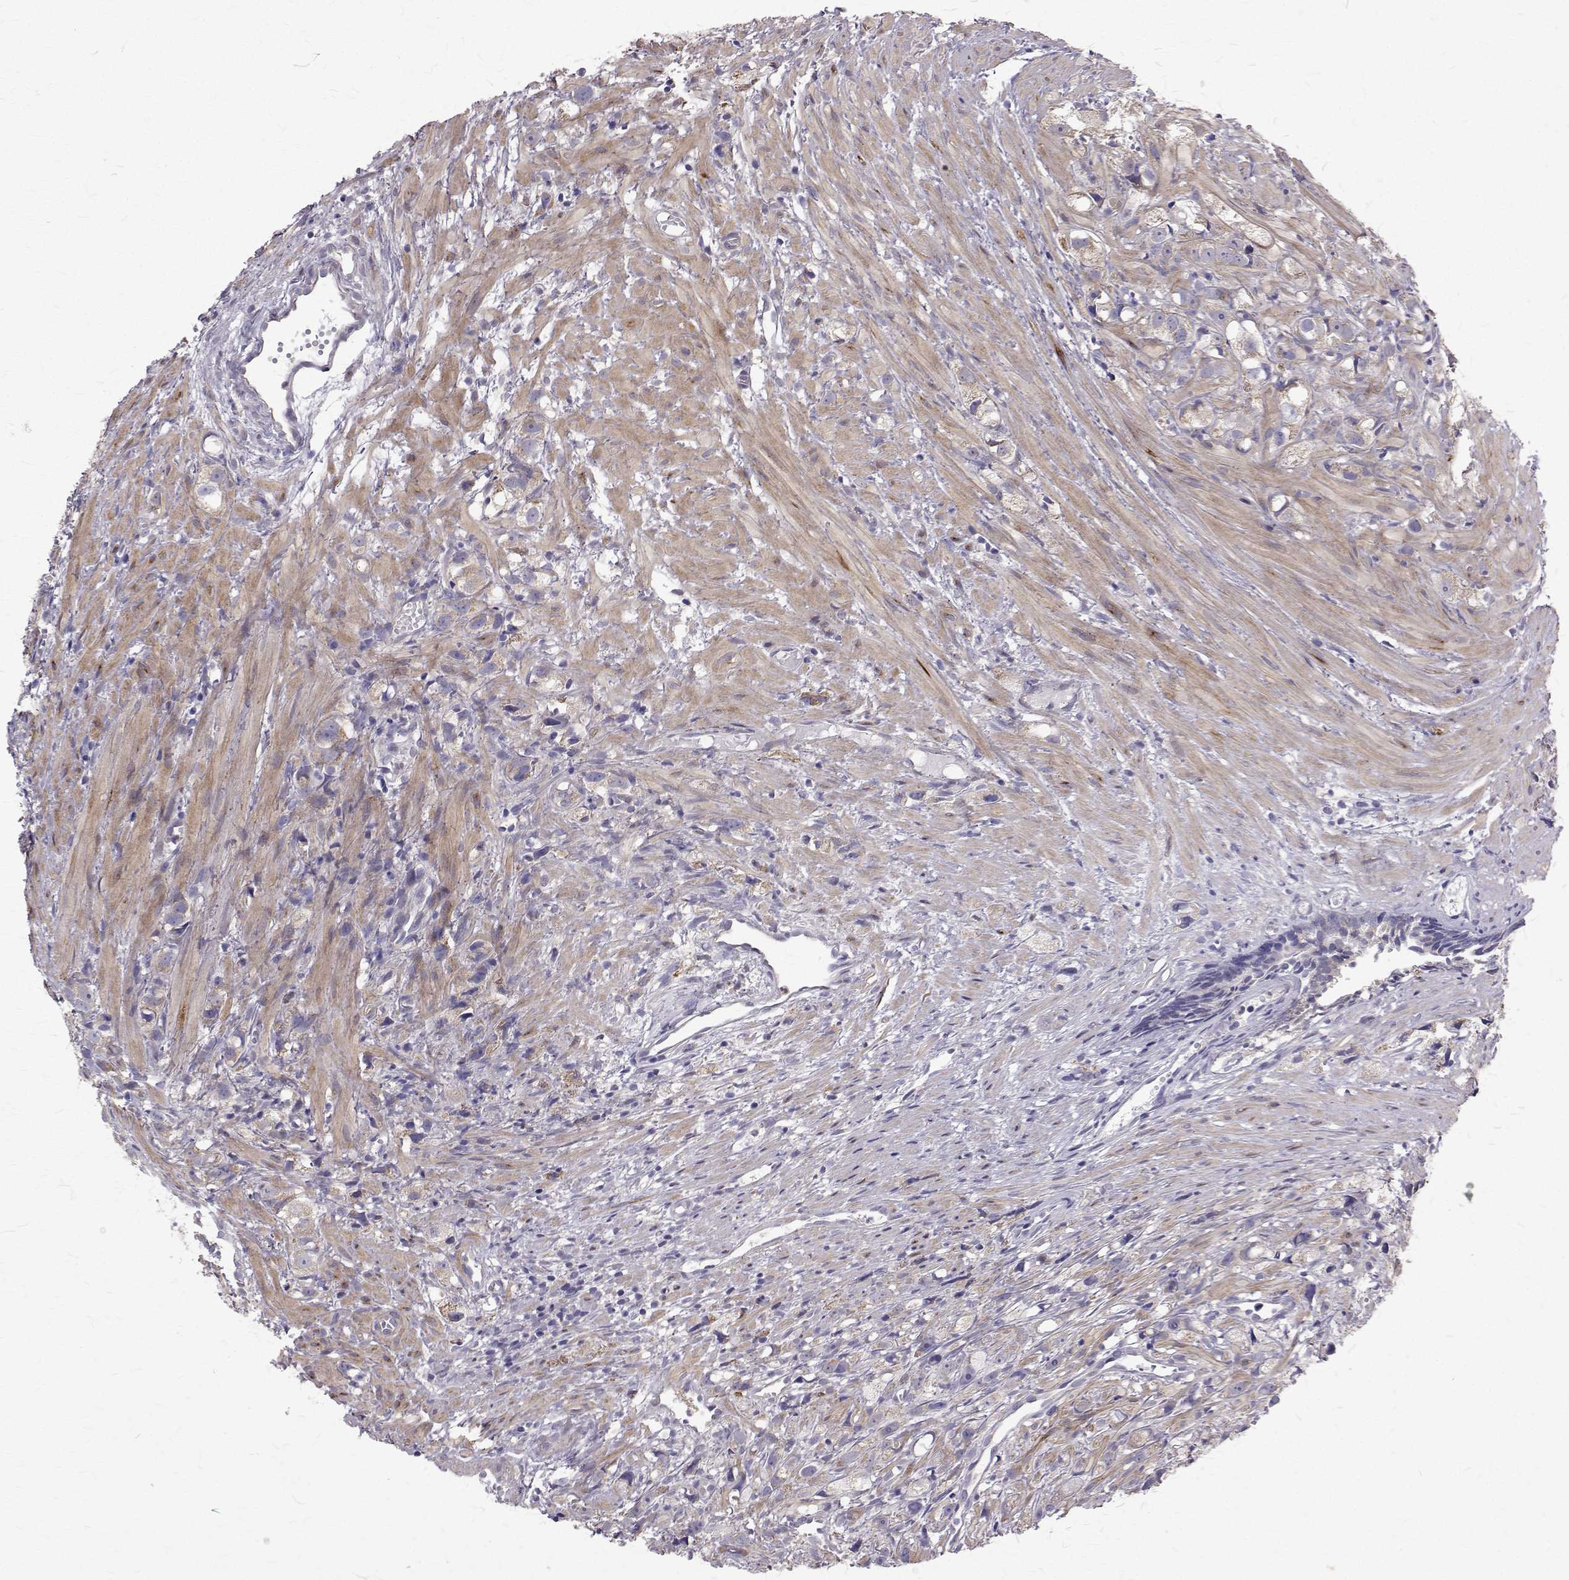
{"staining": {"intensity": "weak", "quantity": "<25%", "location": "cytoplasmic/membranous"}, "tissue": "prostate cancer", "cell_type": "Tumor cells", "image_type": "cancer", "snomed": [{"axis": "morphology", "description": "Adenocarcinoma, High grade"}, {"axis": "topography", "description": "Prostate"}], "caption": "A high-resolution image shows IHC staining of adenocarcinoma (high-grade) (prostate), which shows no significant positivity in tumor cells.", "gene": "CCDC89", "patient": {"sex": "male", "age": 75}}